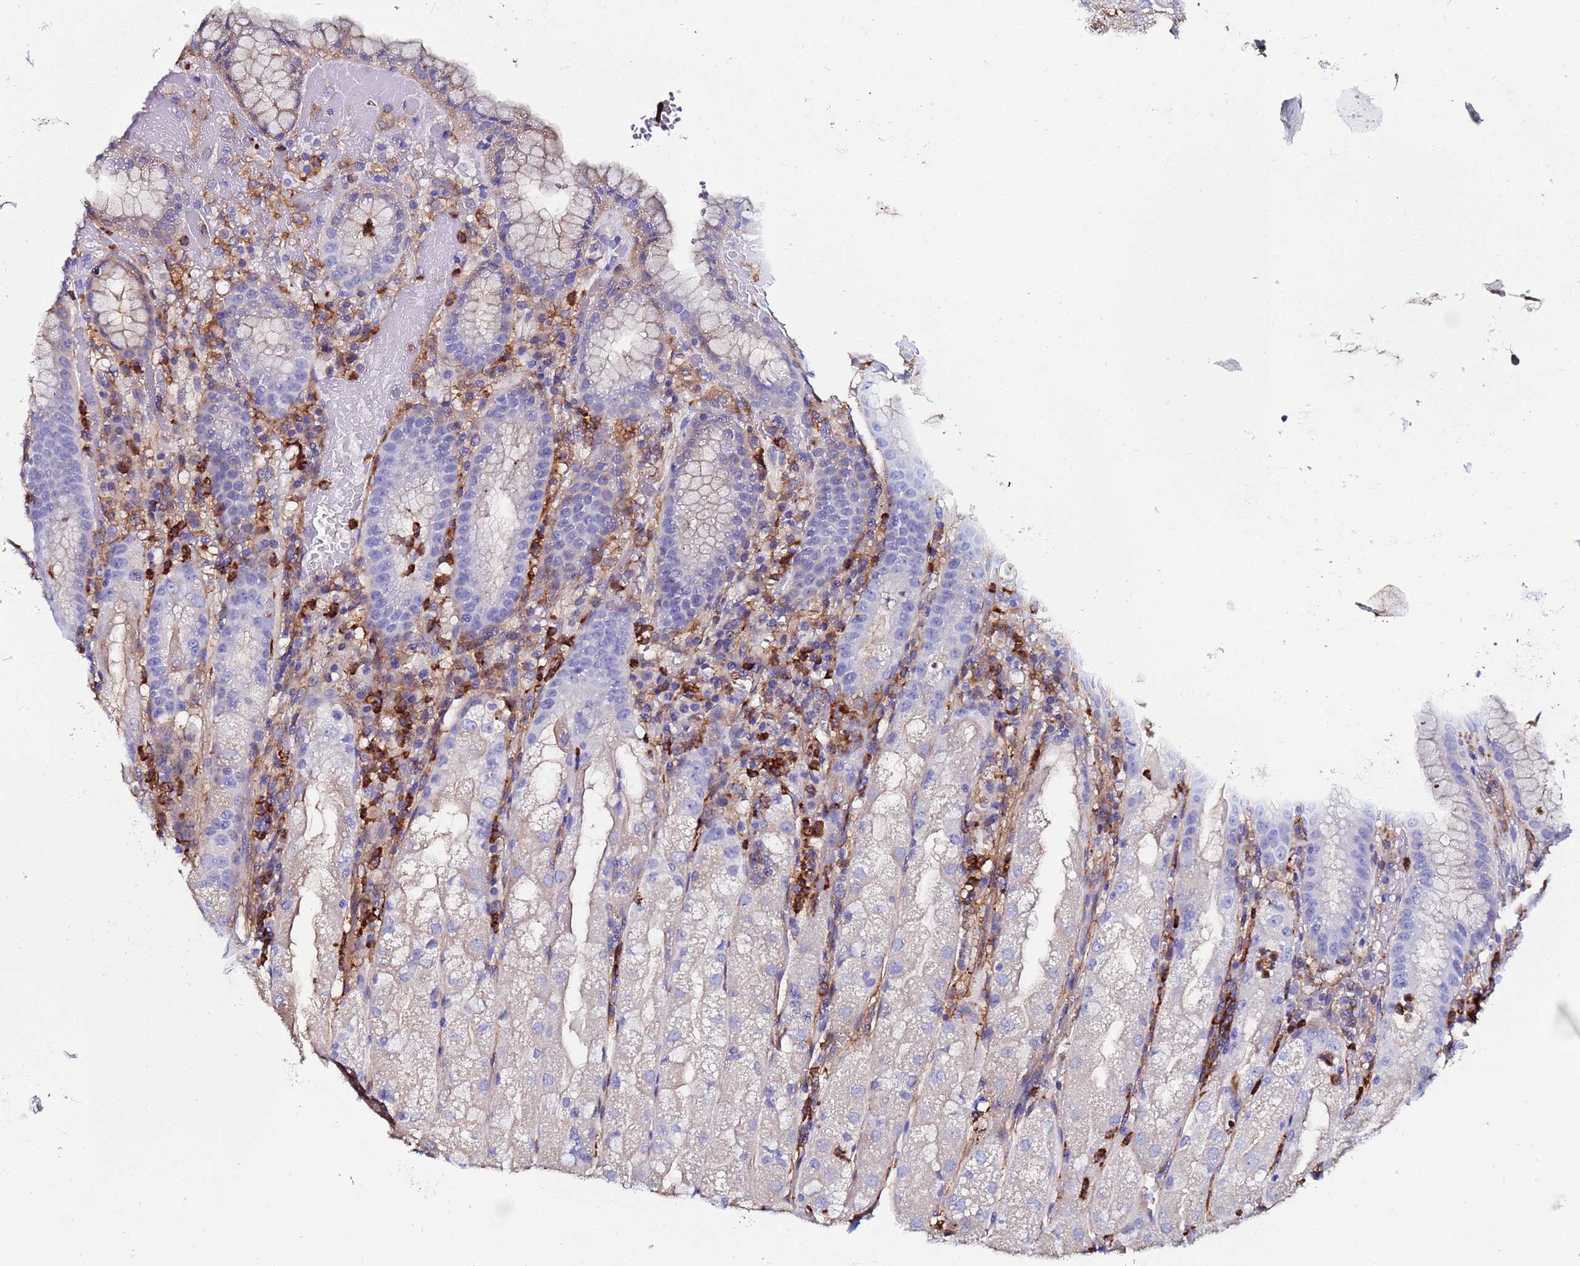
{"staining": {"intensity": "moderate", "quantity": "25%-75%", "location": "cytoplasmic/membranous"}, "tissue": "stomach", "cell_type": "Glandular cells", "image_type": "normal", "snomed": [{"axis": "morphology", "description": "Normal tissue, NOS"}, {"axis": "topography", "description": "Stomach, upper"}], "caption": "DAB (3,3'-diaminobenzidine) immunohistochemical staining of benign stomach demonstrates moderate cytoplasmic/membranous protein expression in about 25%-75% of glandular cells.", "gene": "BASP1", "patient": {"sex": "male", "age": 52}}